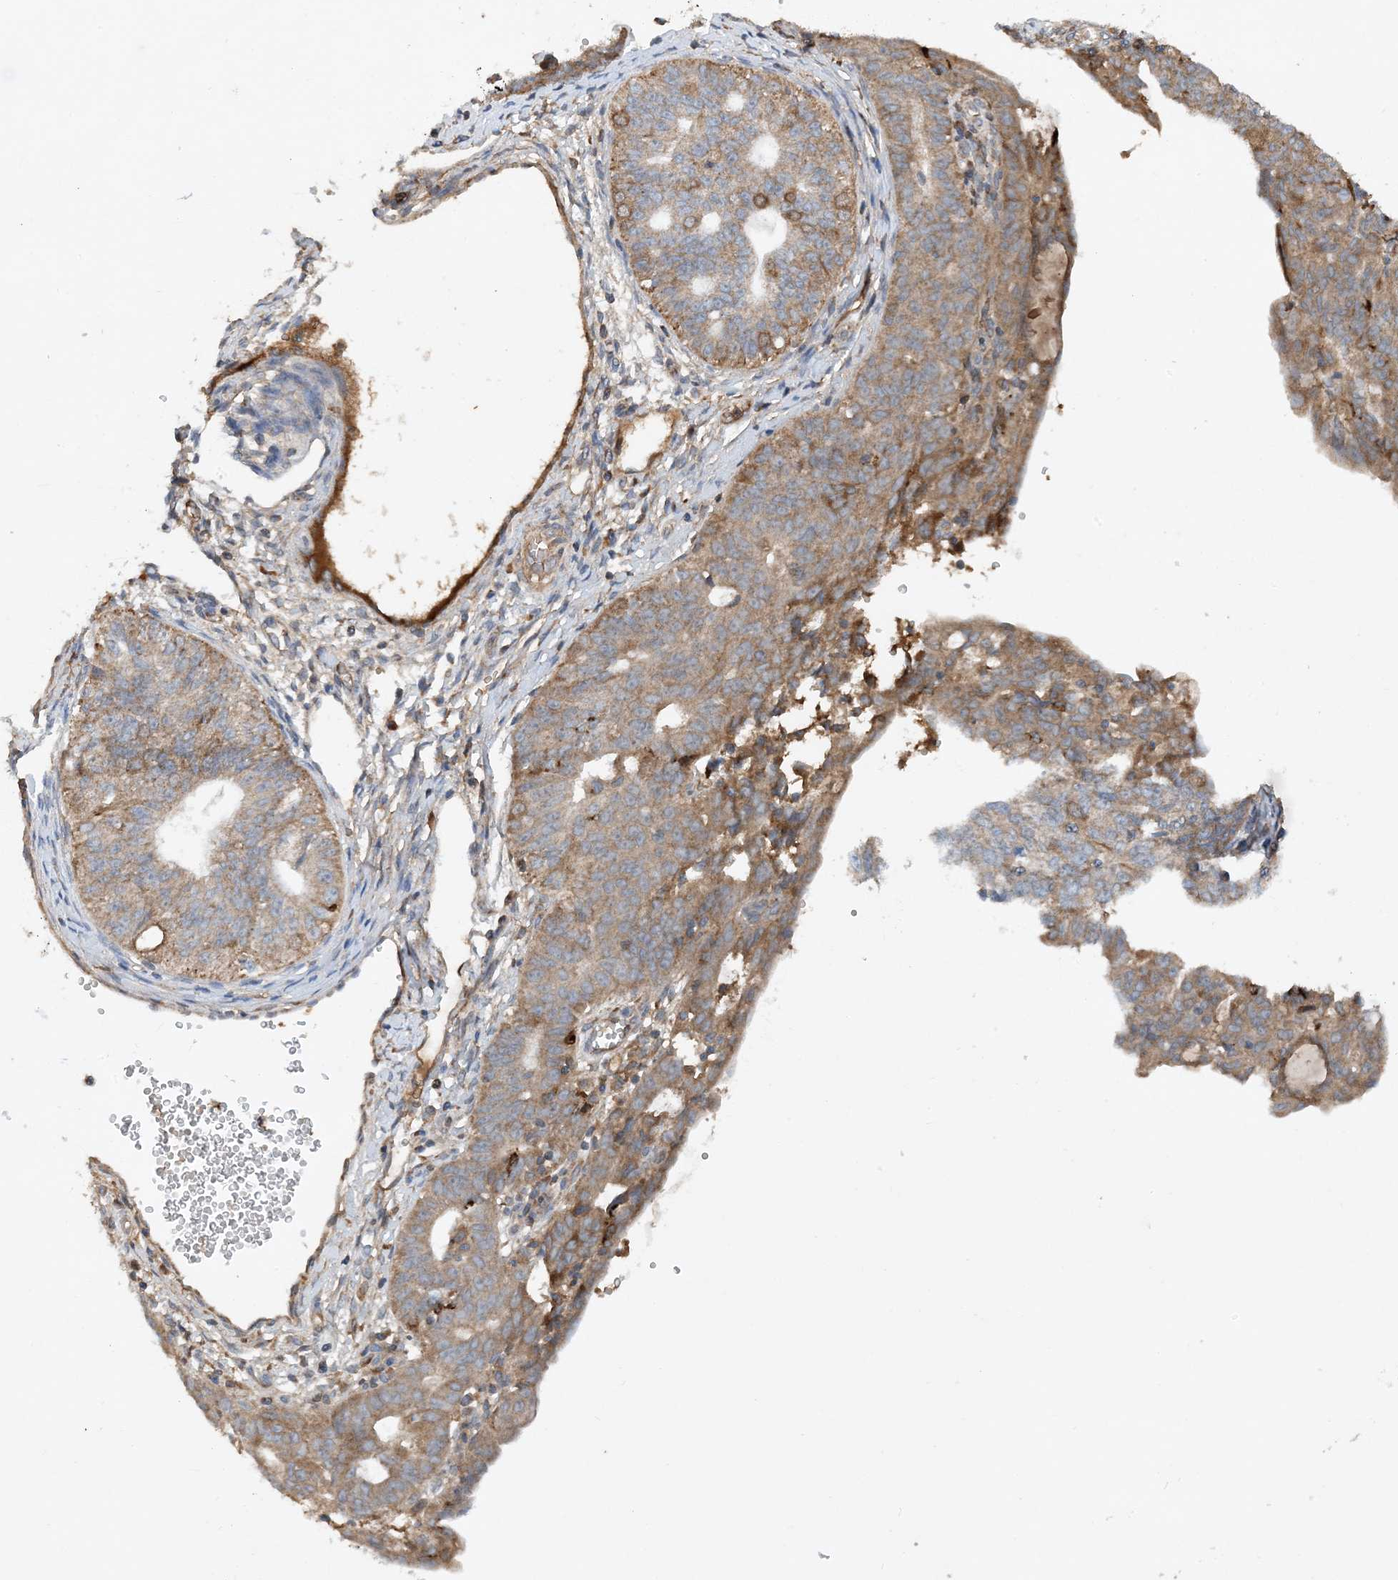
{"staining": {"intensity": "moderate", "quantity": ">75%", "location": "cytoplasmic/membranous"}, "tissue": "endometrial cancer", "cell_type": "Tumor cells", "image_type": "cancer", "snomed": [{"axis": "morphology", "description": "Adenocarcinoma, NOS"}, {"axis": "topography", "description": "Endometrium"}], "caption": "This is a micrograph of immunohistochemistry staining of endometrial cancer, which shows moderate positivity in the cytoplasmic/membranous of tumor cells.", "gene": "STK19", "patient": {"sex": "female", "age": 32}}